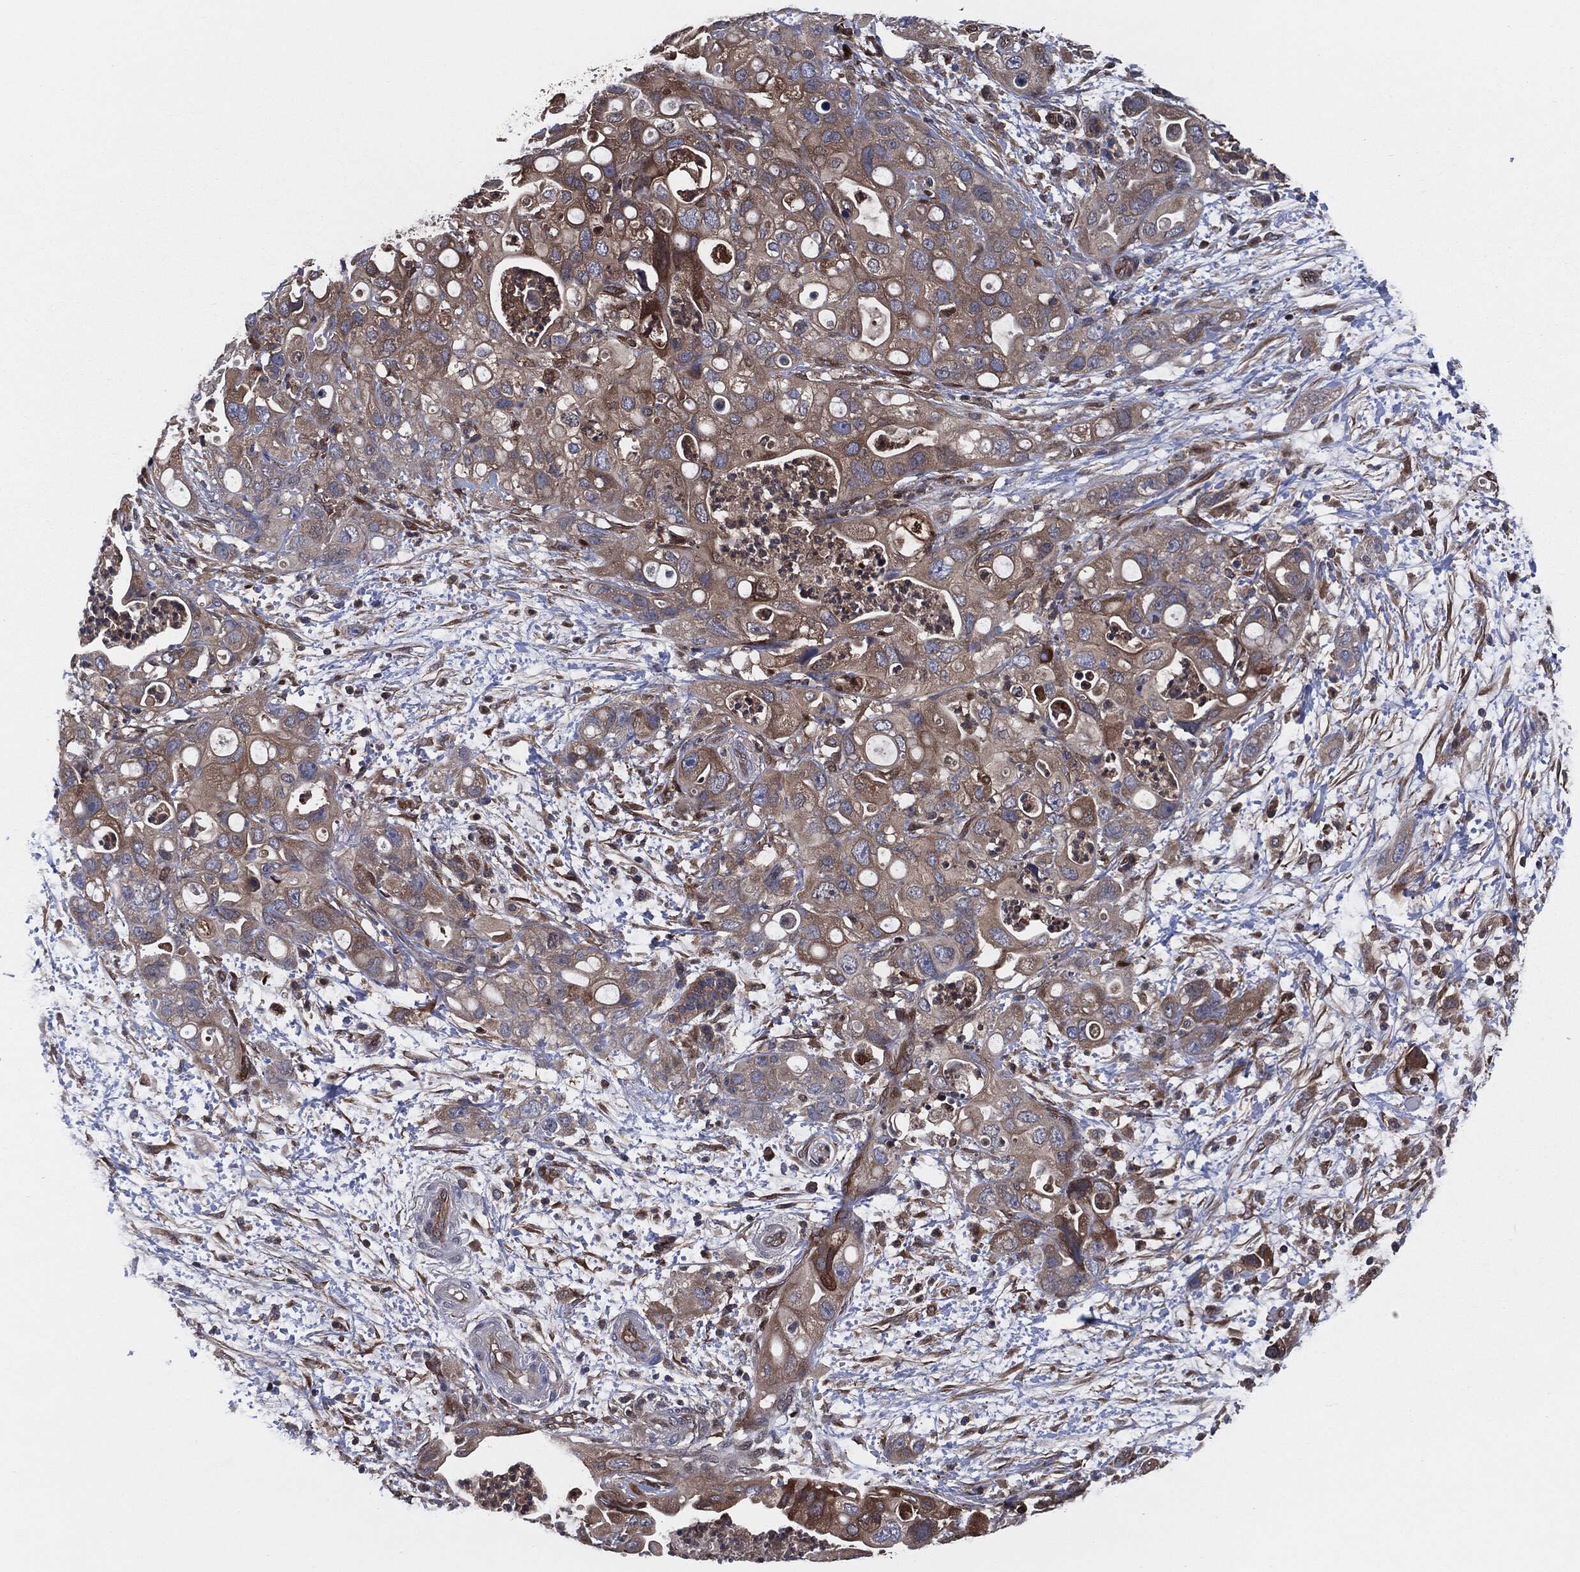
{"staining": {"intensity": "moderate", "quantity": ">75%", "location": "cytoplasmic/membranous"}, "tissue": "pancreatic cancer", "cell_type": "Tumor cells", "image_type": "cancer", "snomed": [{"axis": "morphology", "description": "Adenocarcinoma, NOS"}, {"axis": "topography", "description": "Pancreas"}], "caption": "Pancreatic adenocarcinoma stained for a protein (brown) exhibits moderate cytoplasmic/membranous positive expression in approximately >75% of tumor cells.", "gene": "XPNPEP1", "patient": {"sex": "female", "age": 72}}